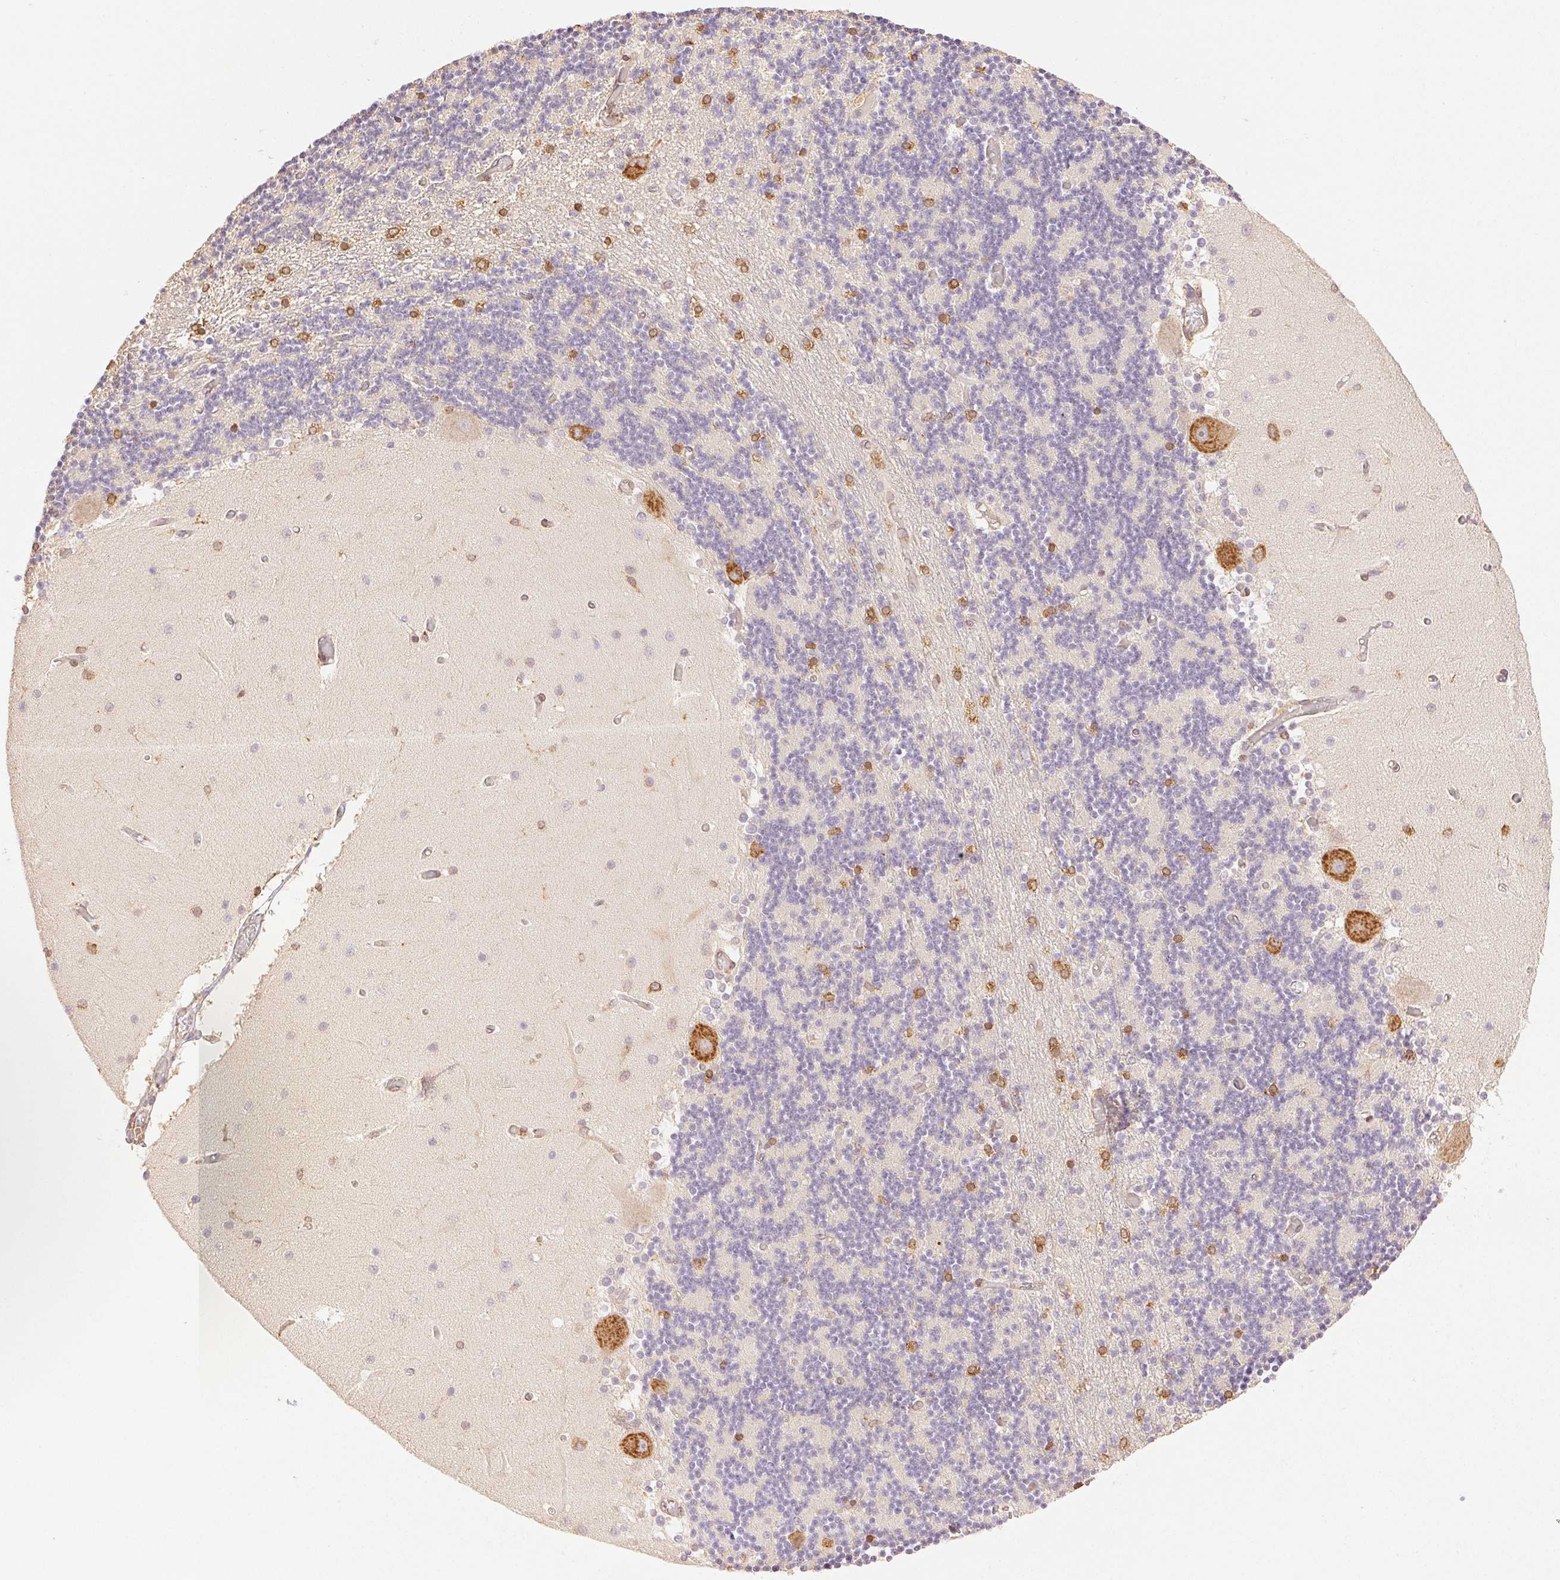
{"staining": {"intensity": "moderate", "quantity": "<25%", "location": "cytoplasmic/membranous"}, "tissue": "cerebellum", "cell_type": "Cells in granular layer", "image_type": "normal", "snomed": [{"axis": "morphology", "description": "Normal tissue, NOS"}, {"axis": "topography", "description": "Cerebellum"}], "caption": "Protein expression analysis of benign cerebellum displays moderate cytoplasmic/membranous expression in approximately <25% of cells in granular layer. The protein is stained brown, and the nuclei are stained in blue (DAB IHC with brightfield microscopy, high magnification).", "gene": "ENTREP1", "patient": {"sex": "female", "age": 28}}